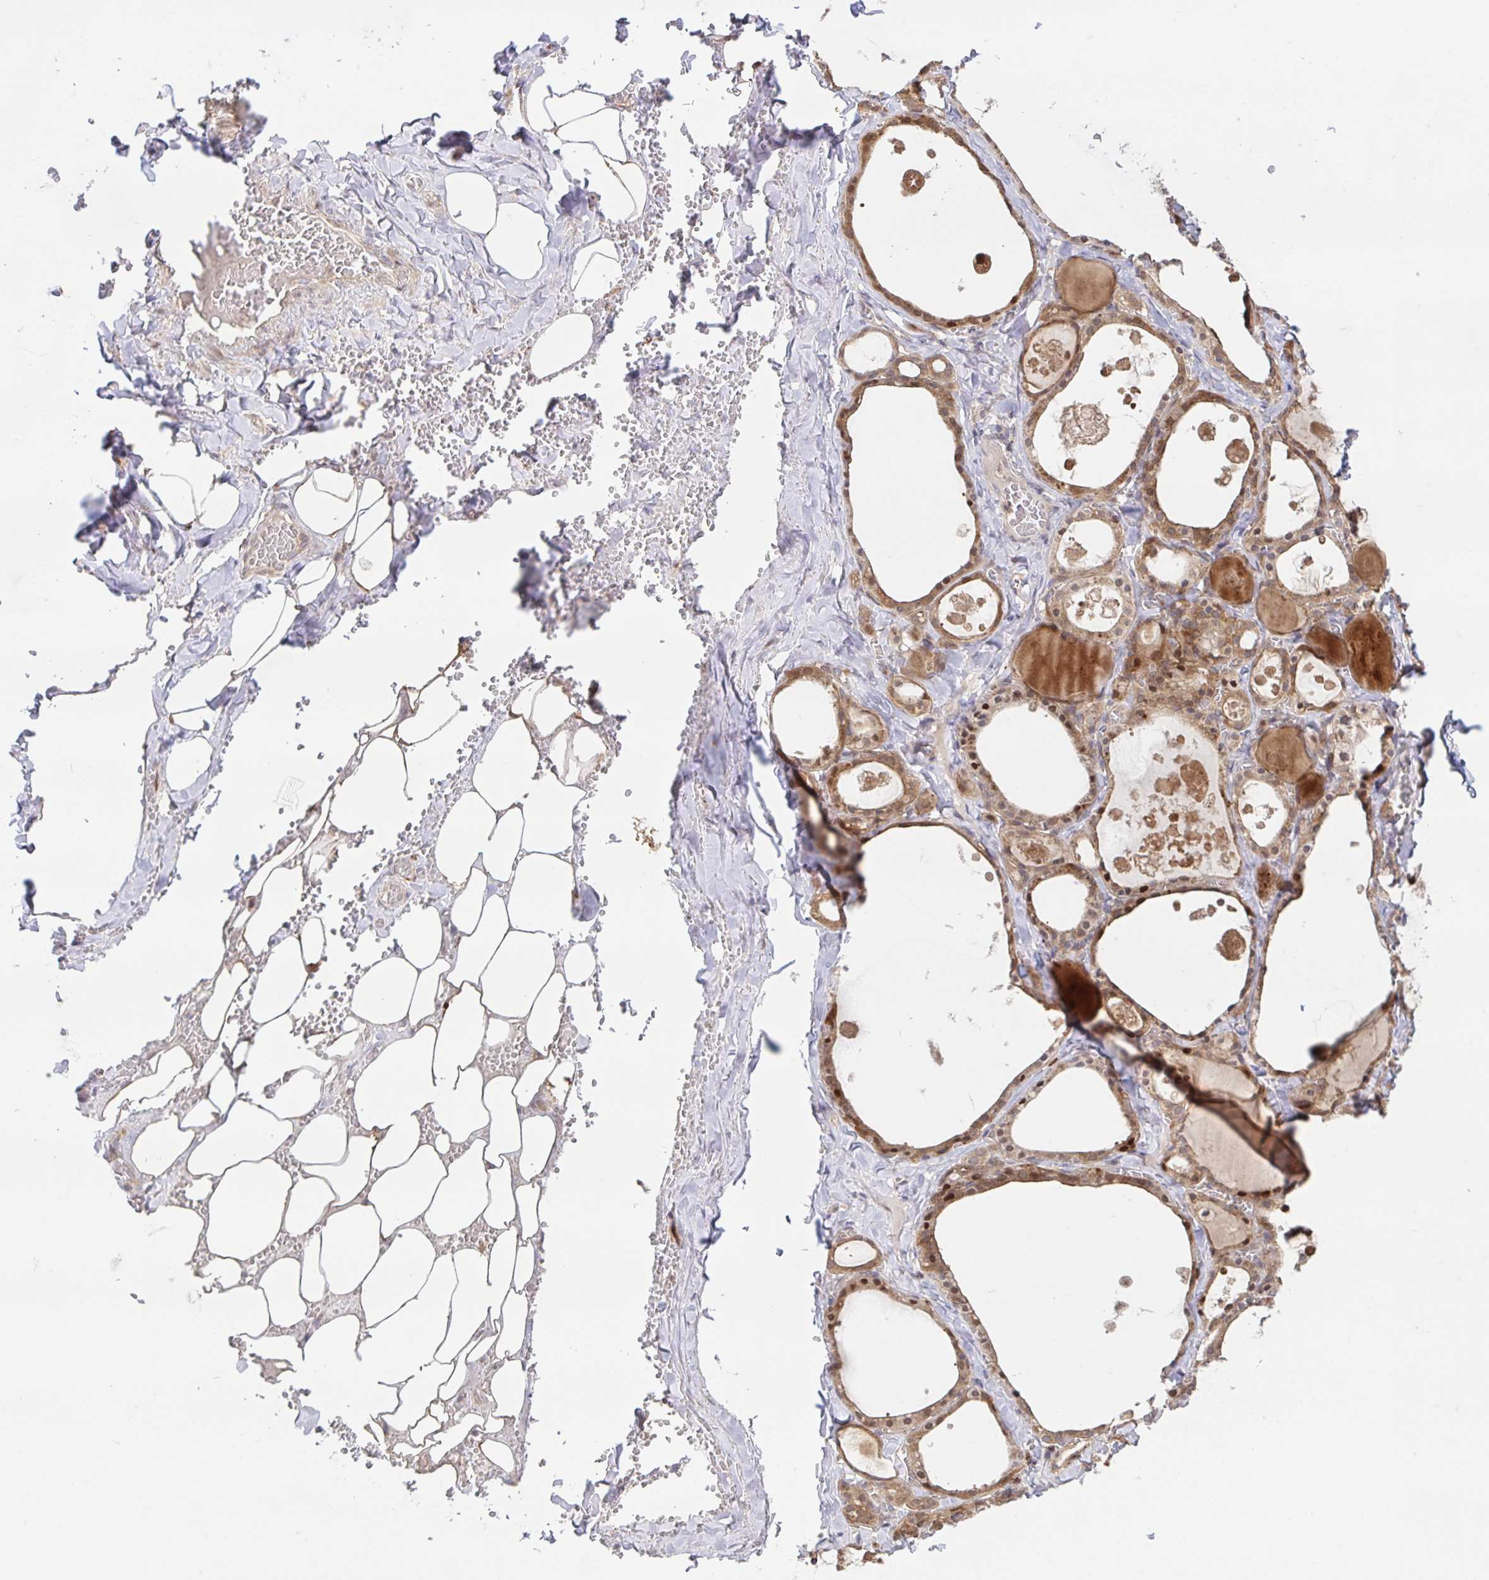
{"staining": {"intensity": "moderate", "quantity": ">75%", "location": "cytoplasmic/membranous"}, "tissue": "thyroid gland", "cell_type": "Glandular cells", "image_type": "normal", "snomed": [{"axis": "morphology", "description": "Normal tissue, NOS"}, {"axis": "topography", "description": "Thyroid gland"}], "caption": "Approximately >75% of glandular cells in benign thyroid gland demonstrate moderate cytoplasmic/membranous protein expression as visualized by brown immunohistochemical staining.", "gene": "AACS", "patient": {"sex": "male", "age": 56}}